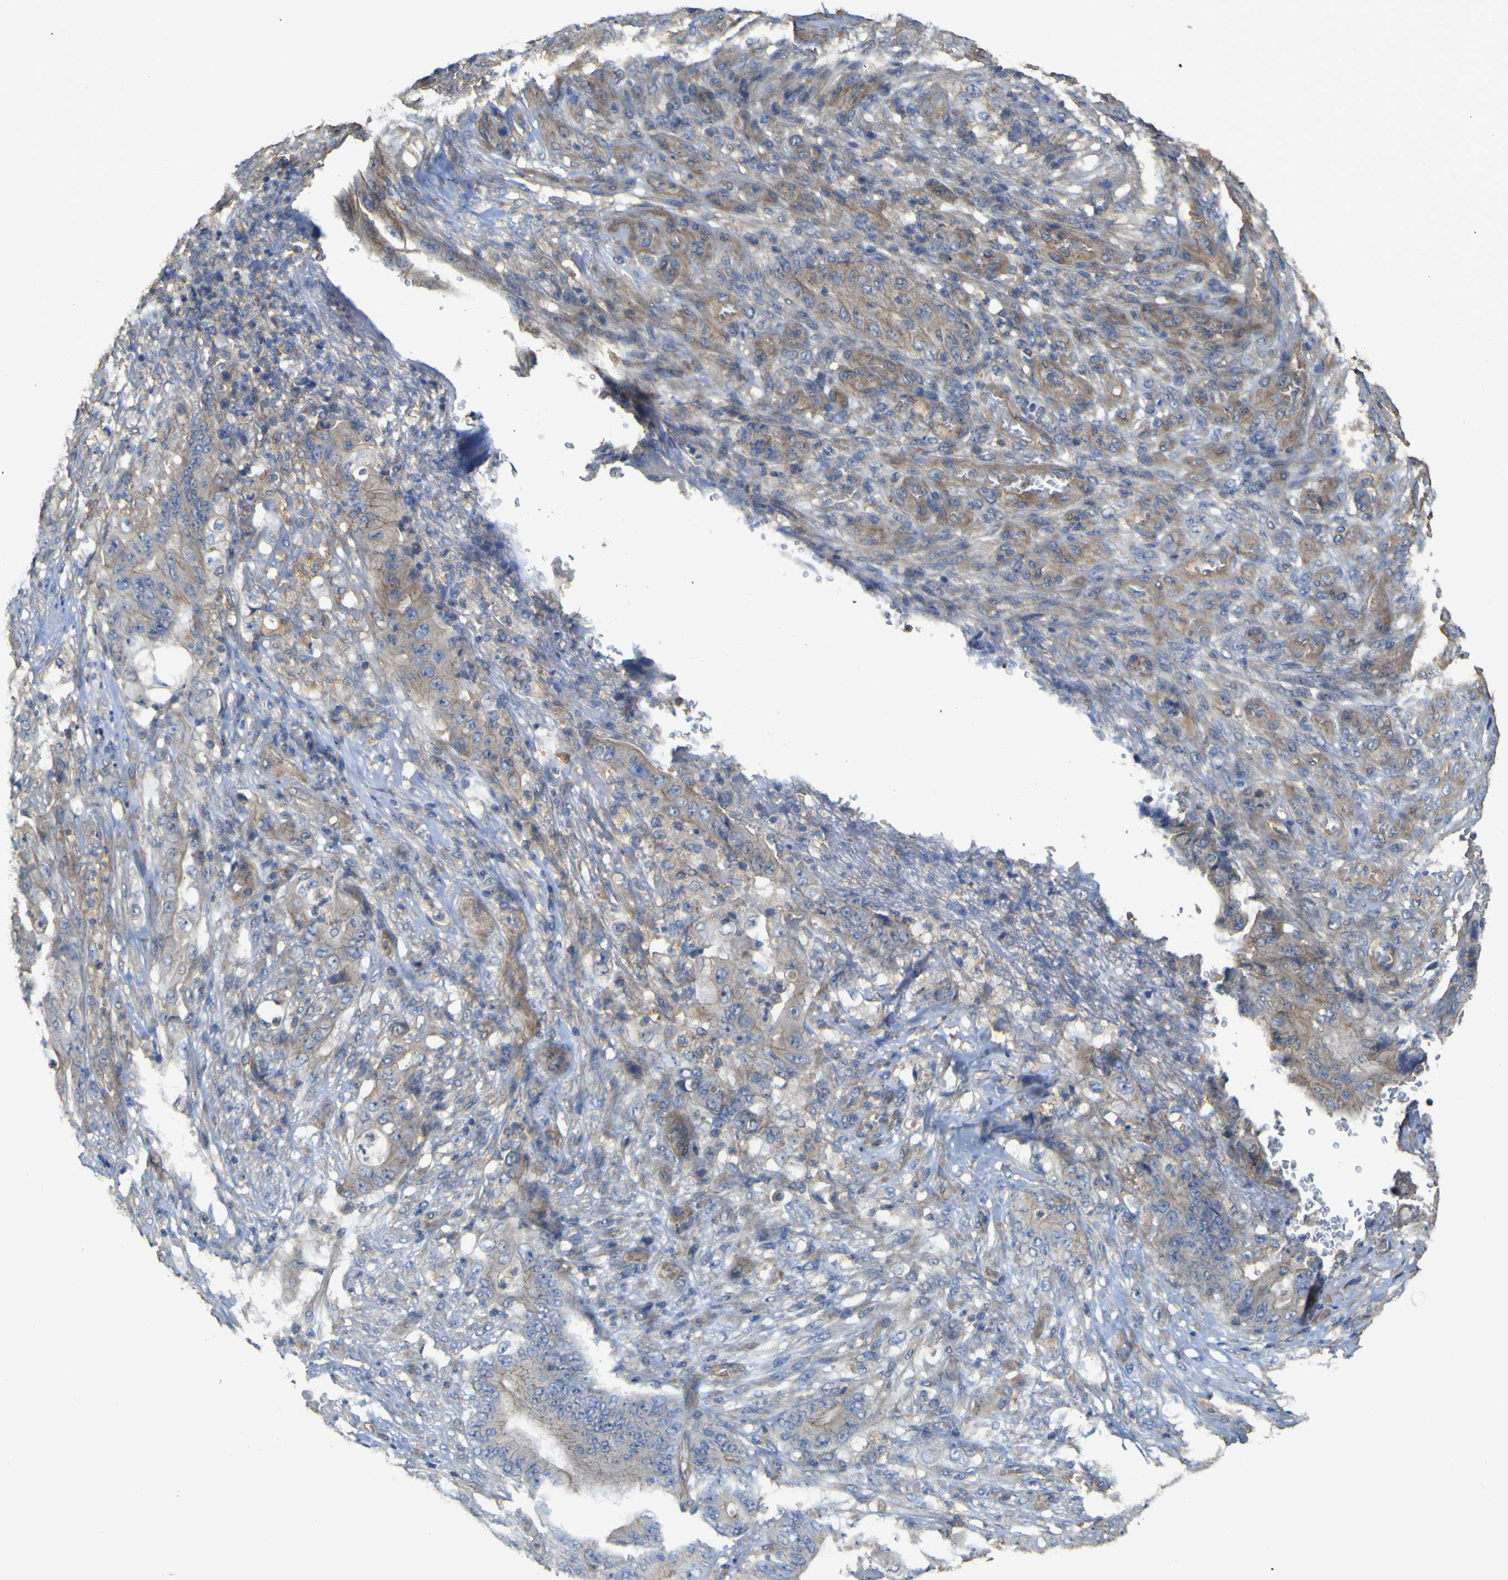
{"staining": {"intensity": "weak", "quantity": ">75%", "location": "cytoplasmic/membranous"}, "tissue": "stomach cancer", "cell_type": "Tumor cells", "image_type": "cancer", "snomed": [{"axis": "morphology", "description": "Adenocarcinoma, NOS"}, {"axis": "topography", "description": "Stomach"}], "caption": "Immunohistochemical staining of human stomach adenocarcinoma displays low levels of weak cytoplasmic/membranous staining in about >75% of tumor cells.", "gene": "TNFSF15", "patient": {"sex": "female", "age": 73}}